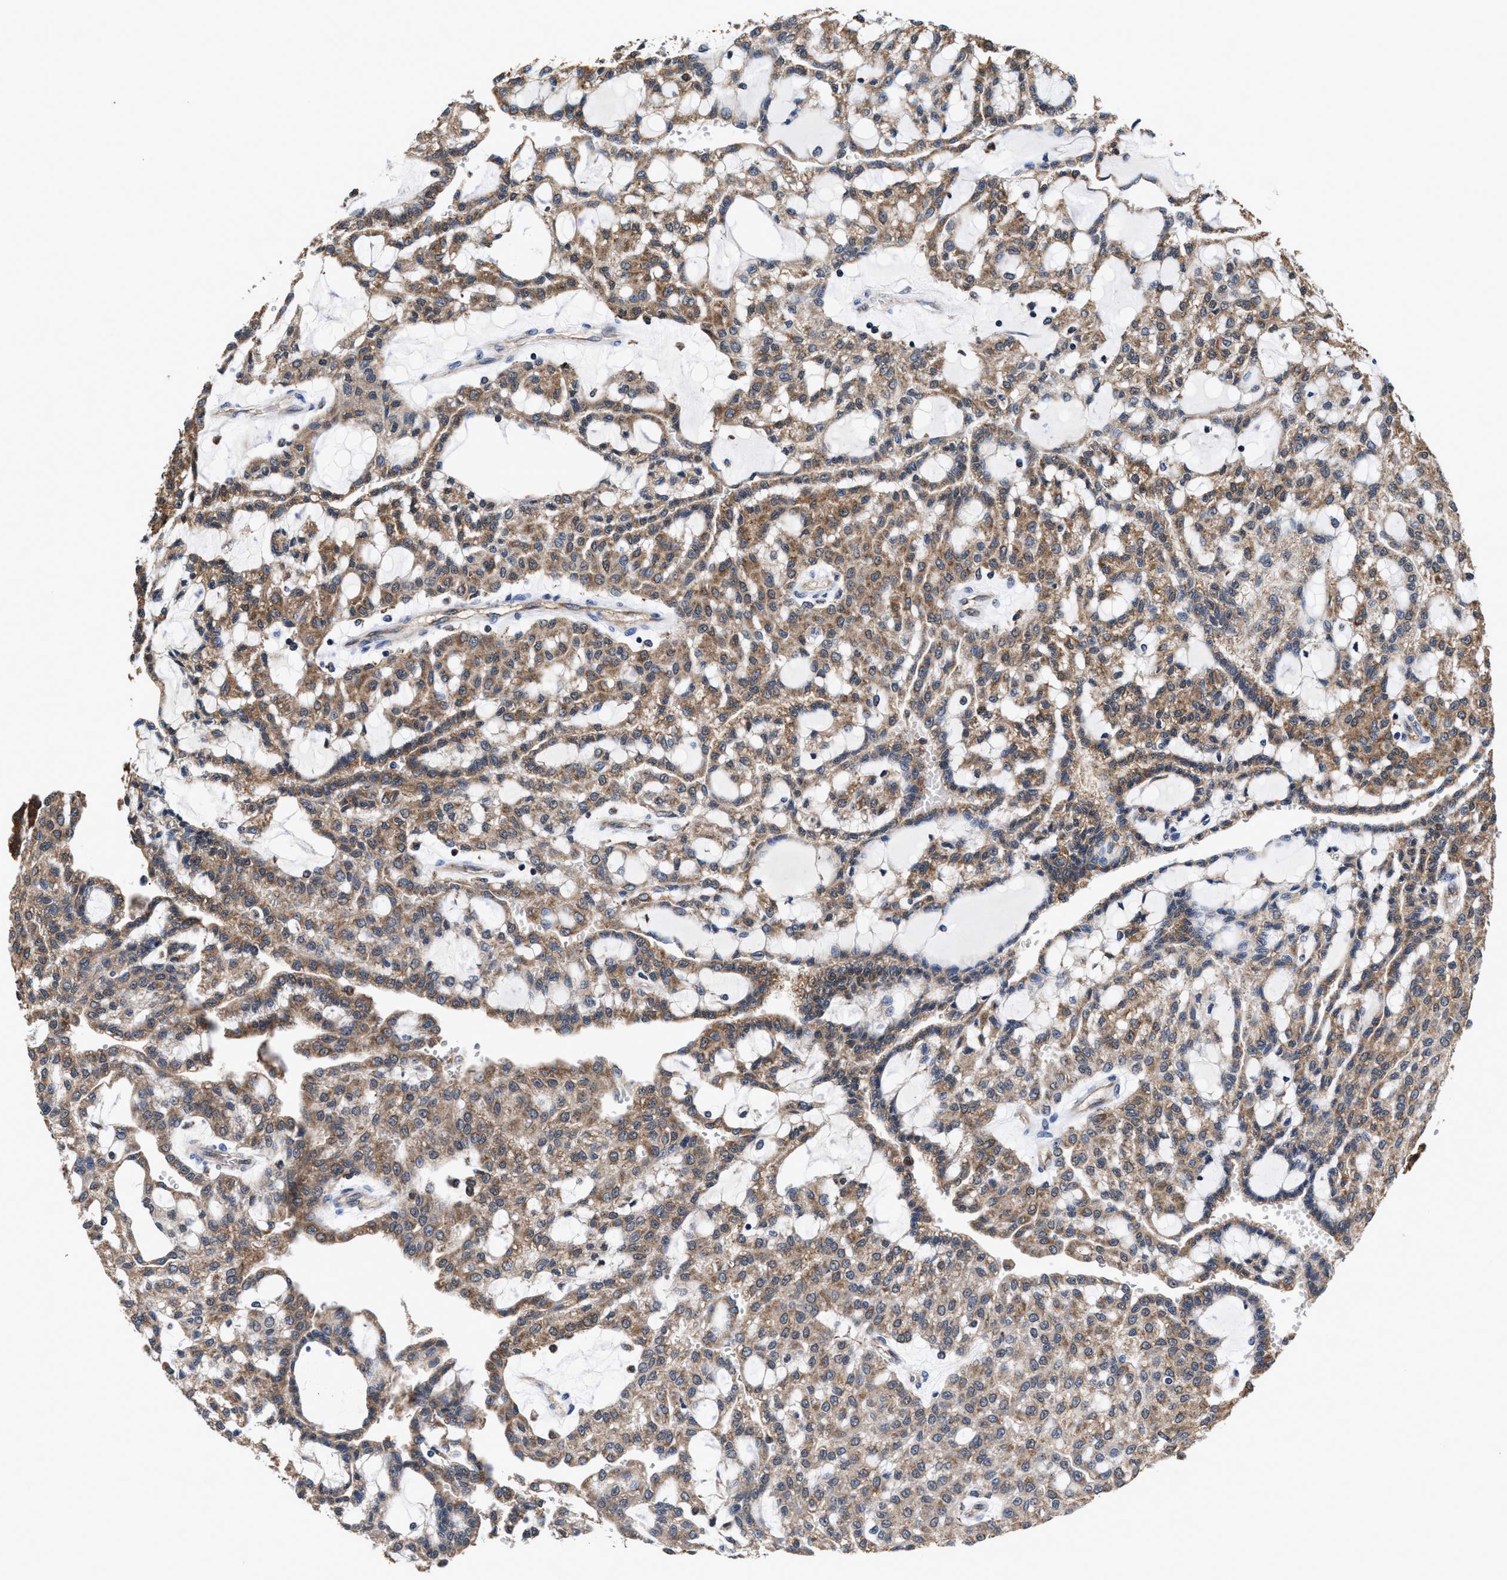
{"staining": {"intensity": "moderate", "quantity": ">75%", "location": "cytoplasmic/membranous"}, "tissue": "renal cancer", "cell_type": "Tumor cells", "image_type": "cancer", "snomed": [{"axis": "morphology", "description": "Adenocarcinoma, NOS"}, {"axis": "topography", "description": "Kidney"}], "caption": "A micrograph of renal cancer (adenocarcinoma) stained for a protein reveals moderate cytoplasmic/membranous brown staining in tumor cells. The protein is stained brown, and the nuclei are stained in blue (DAB IHC with brightfield microscopy, high magnification).", "gene": "ACLY", "patient": {"sex": "male", "age": 63}}